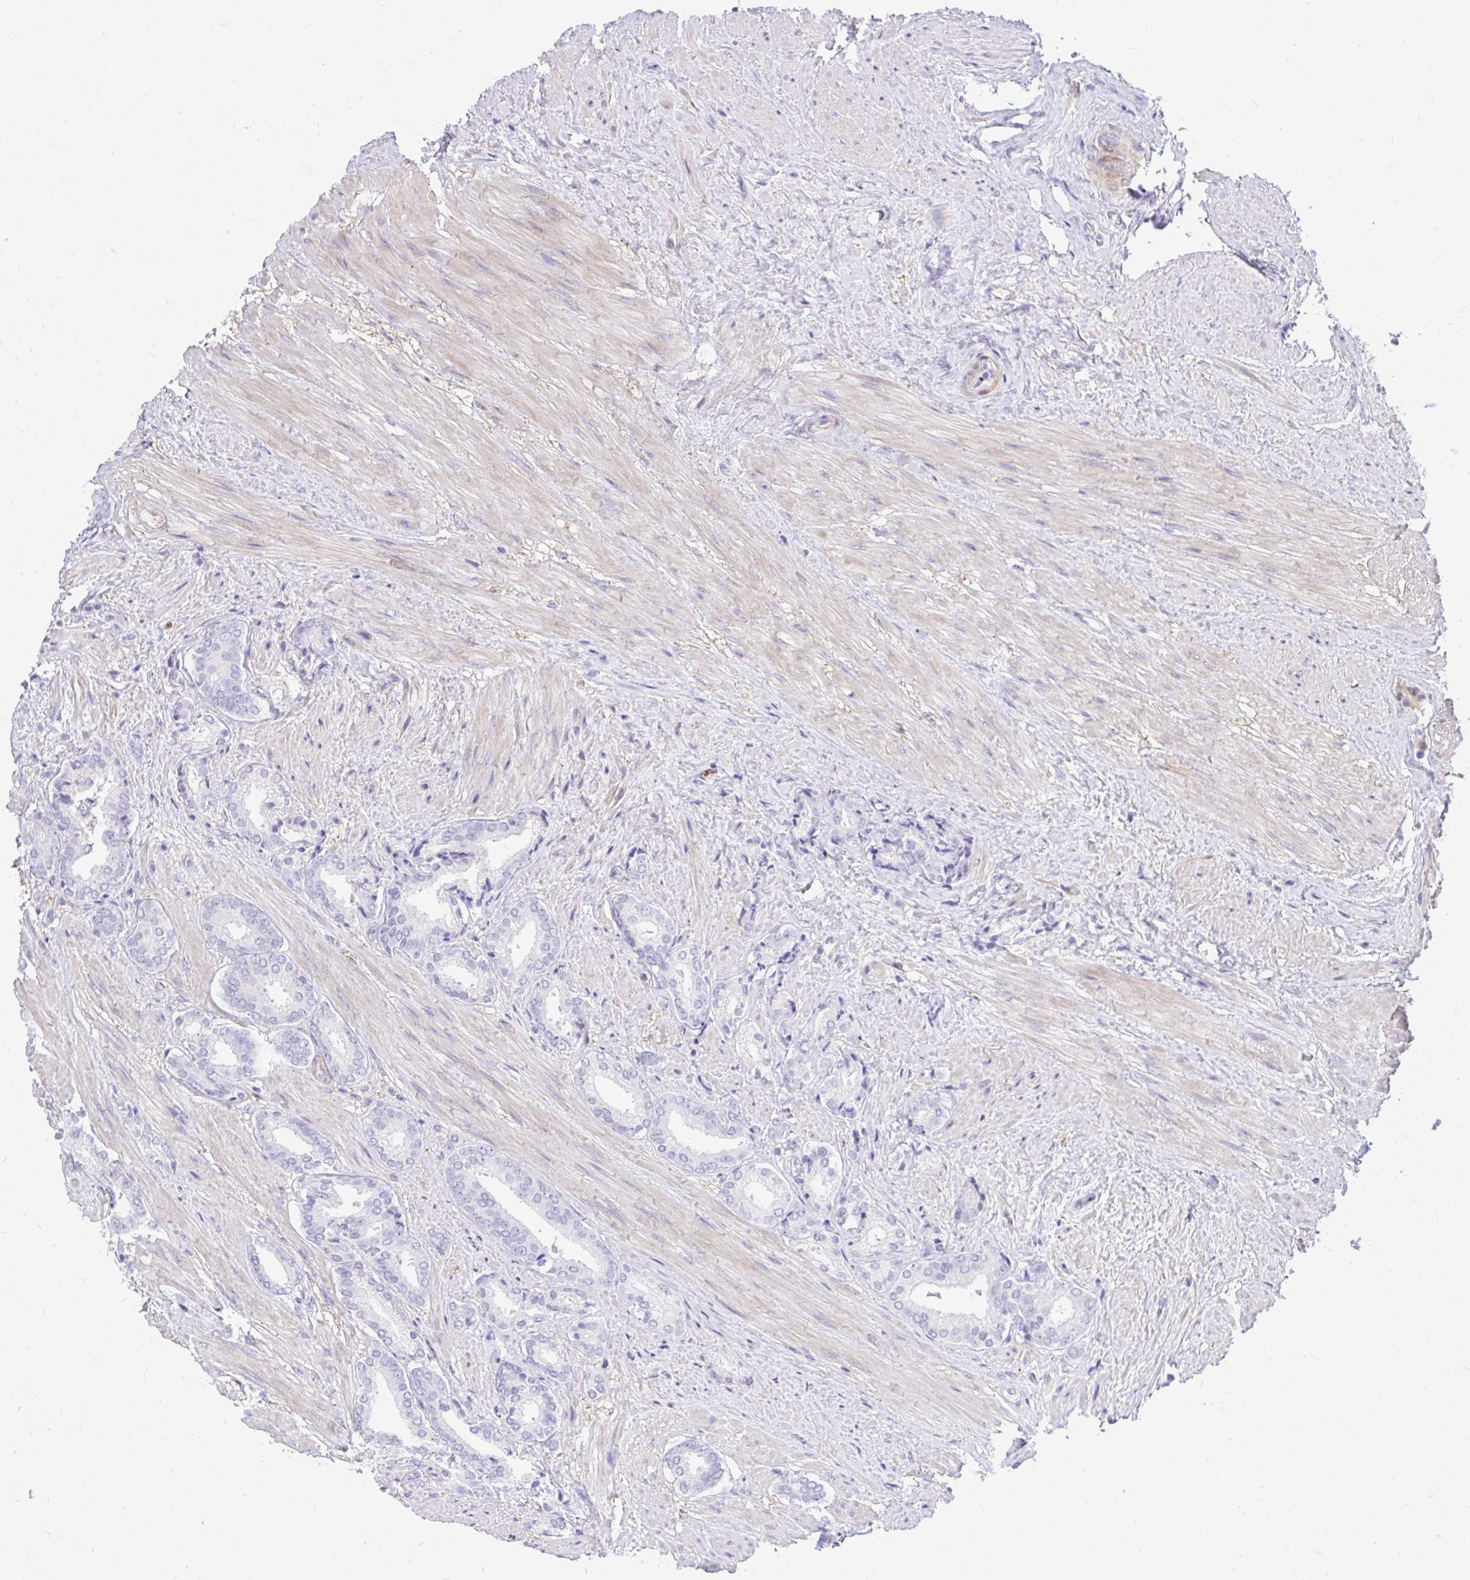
{"staining": {"intensity": "negative", "quantity": "none", "location": "none"}, "tissue": "prostate cancer", "cell_type": "Tumor cells", "image_type": "cancer", "snomed": [{"axis": "morphology", "description": "Adenocarcinoma, High grade"}, {"axis": "topography", "description": "Prostate"}], "caption": "Tumor cells are negative for brown protein staining in high-grade adenocarcinoma (prostate).", "gene": "TLR7", "patient": {"sex": "male", "age": 56}}